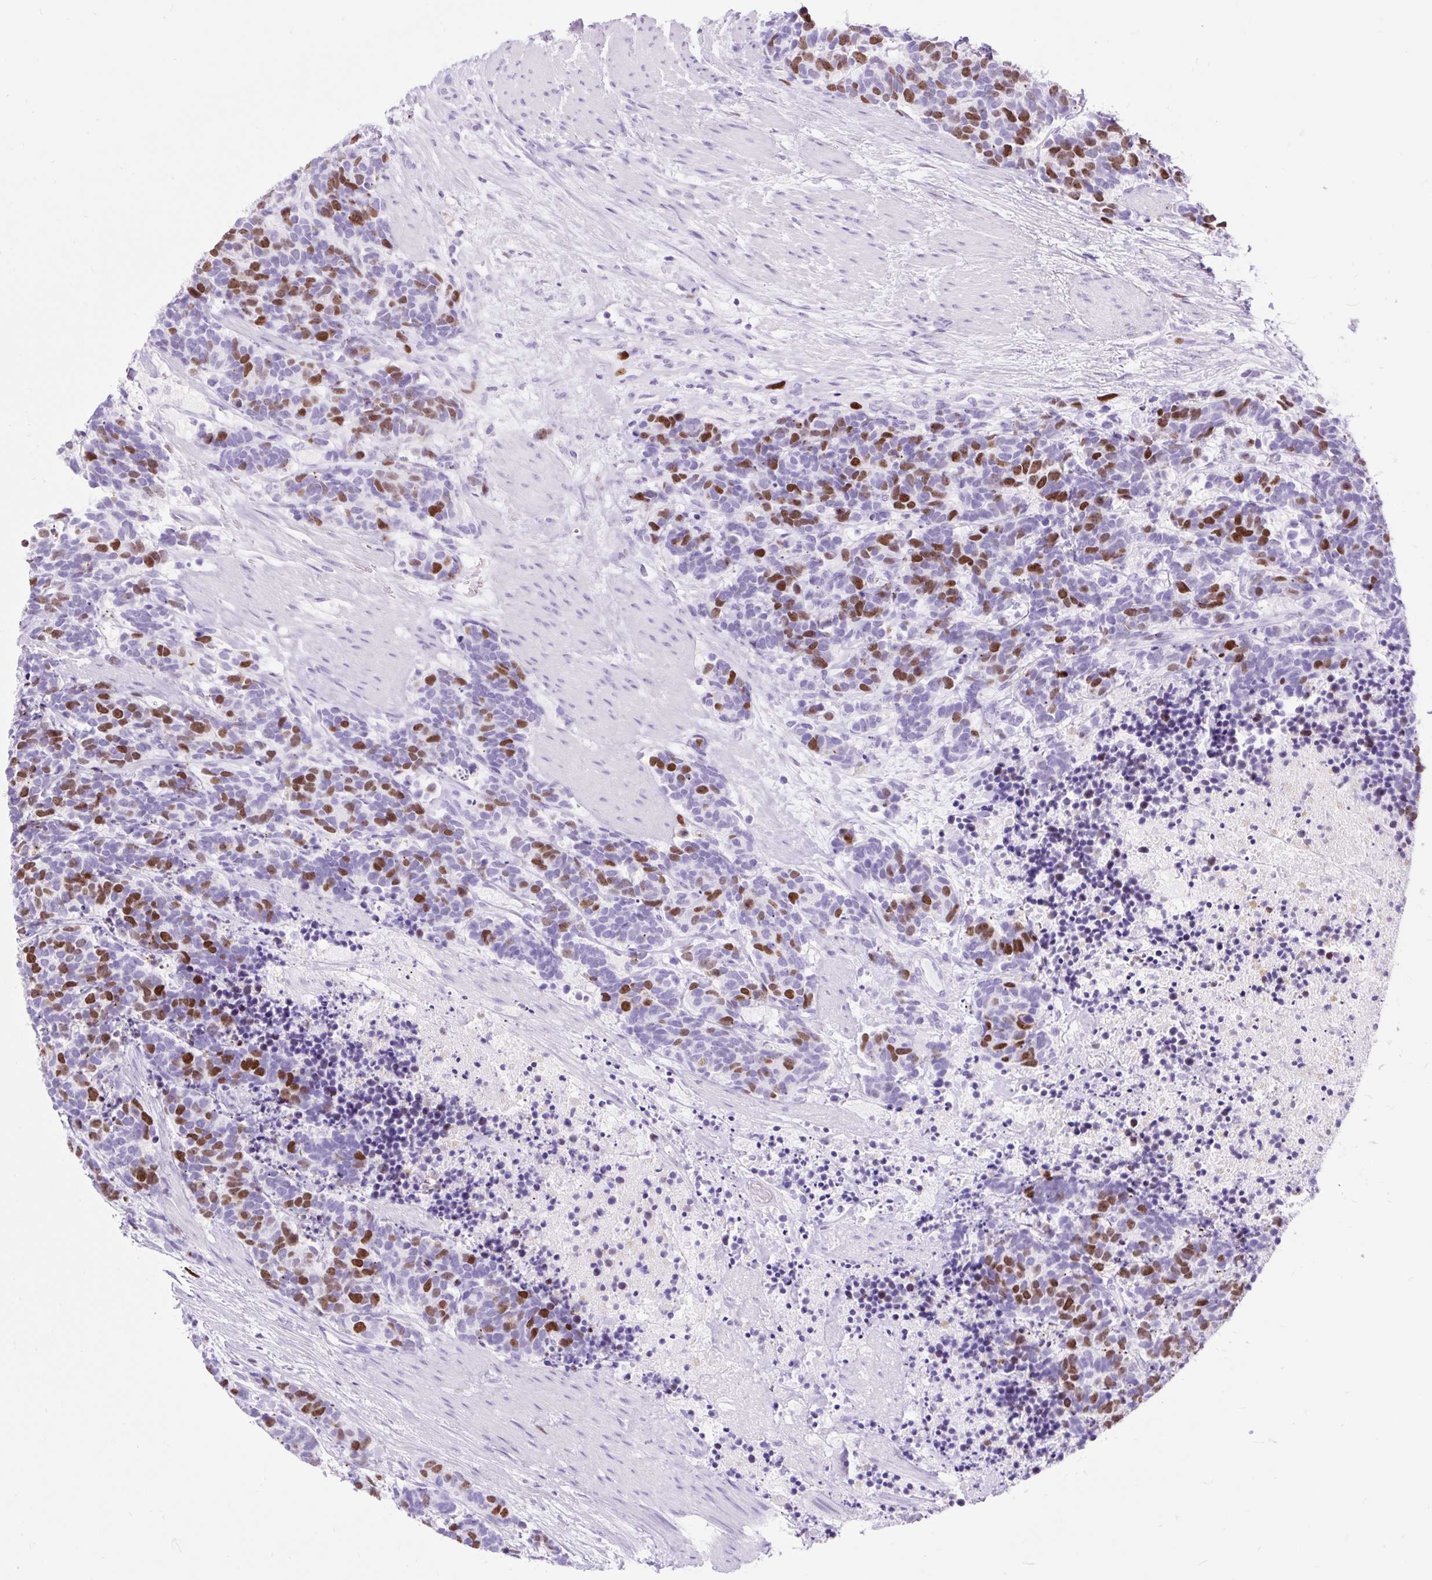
{"staining": {"intensity": "moderate", "quantity": "25%-75%", "location": "nuclear"}, "tissue": "carcinoid", "cell_type": "Tumor cells", "image_type": "cancer", "snomed": [{"axis": "morphology", "description": "Carcinoma, NOS"}, {"axis": "morphology", "description": "Carcinoid, malignant, NOS"}, {"axis": "topography", "description": "Prostate"}], "caption": "Carcinoid (malignant) tissue exhibits moderate nuclear expression in approximately 25%-75% of tumor cells, visualized by immunohistochemistry. (Brightfield microscopy of DAB IHC at high magnification).", "gene": "RACGAP1", "patient": {"sex": "male", "age": 57}}